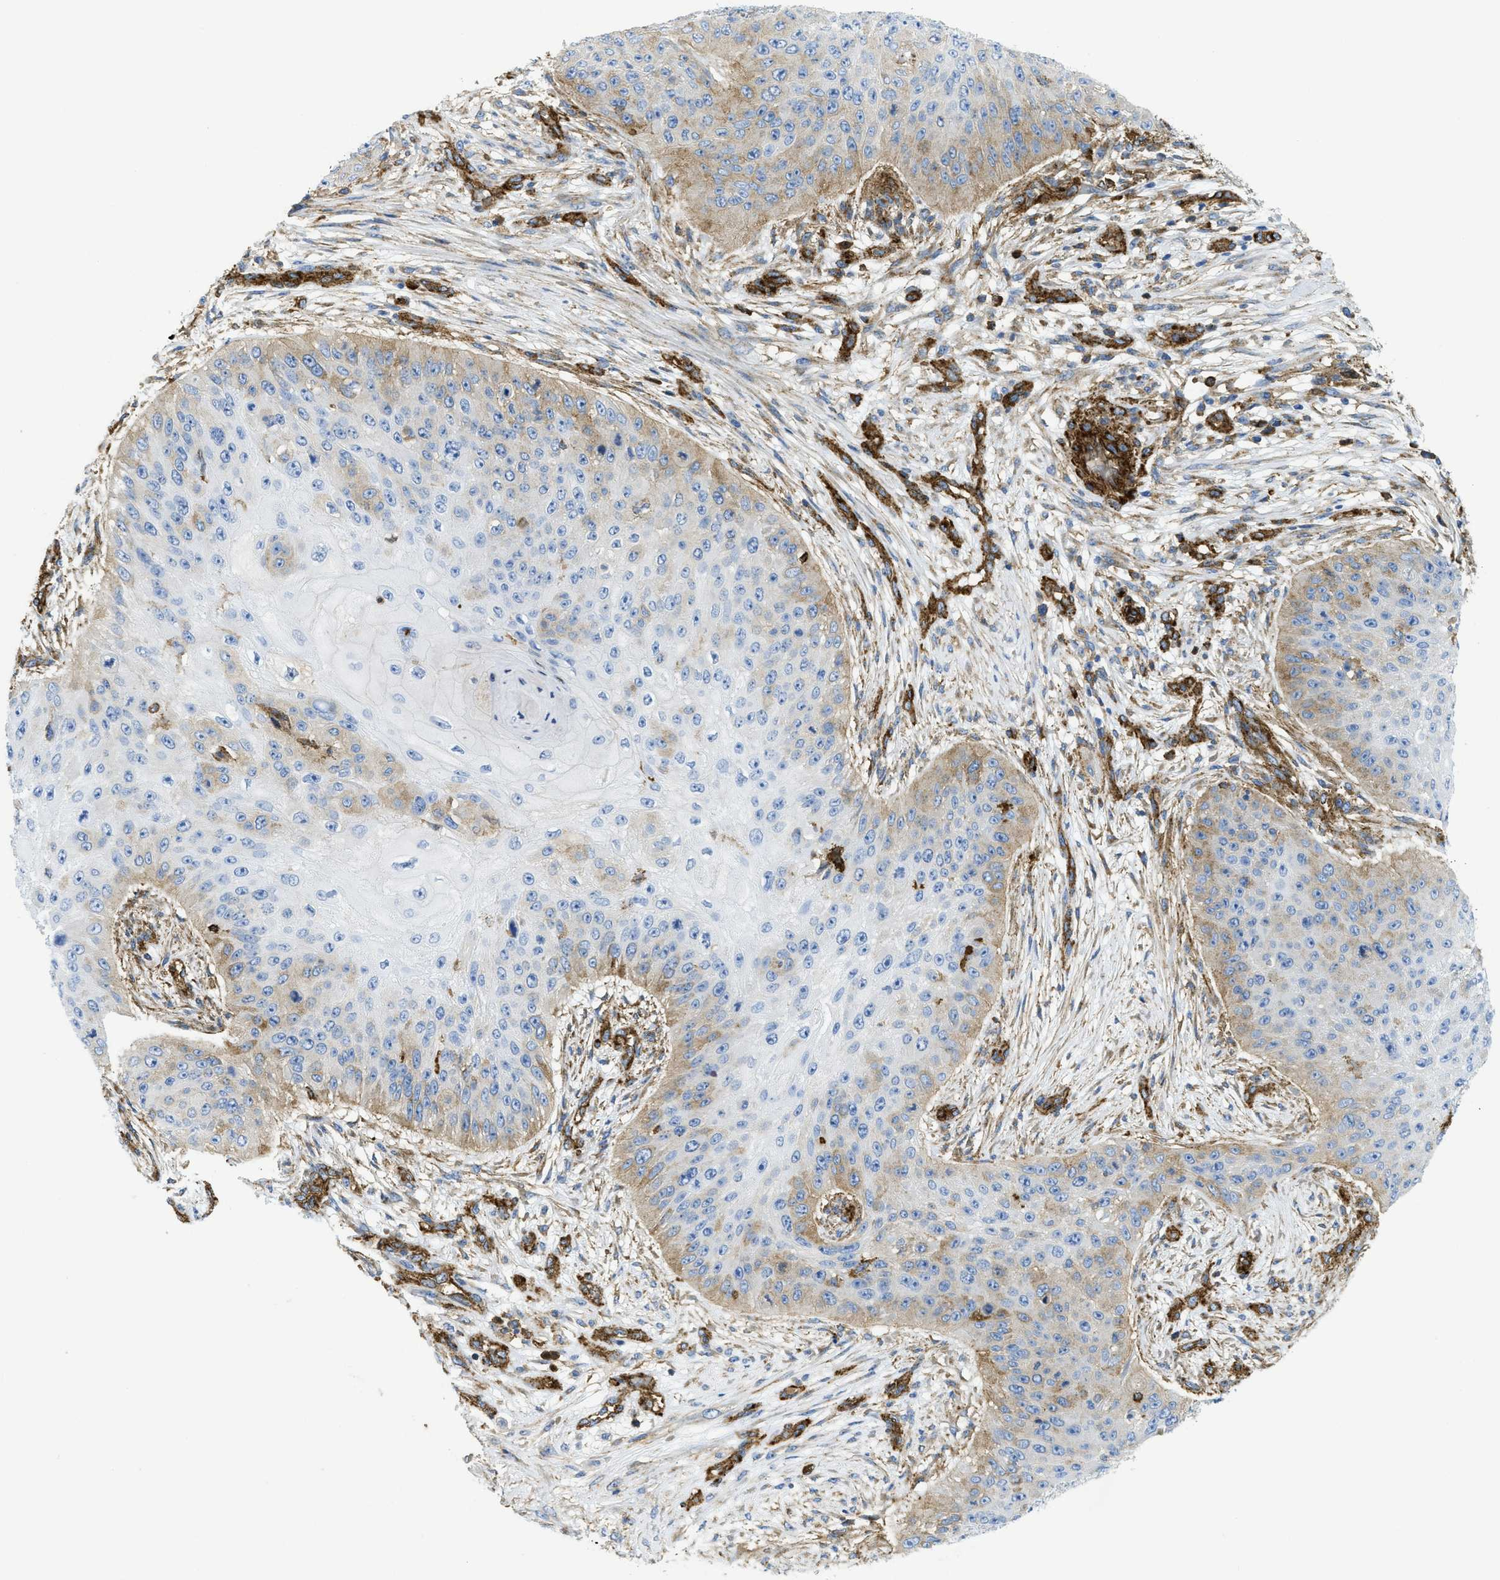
{"staining": {"intensity": "weak", "quantity": "25%-75%", "location": "cytoplasmic/membranous"}, "tissue": "skin cancer", "cell_type": "Tumor cells", "image_type": "cancer", "snomed": [{"axis": "morphology", "description": "Squamous cell carcinoma, NOS"}, {"axis": "topography", "description": "Skin"}], "caption": "Weak cytoplasmic/membranous positivity is appreciated in about 25%-75% of tumor cells in skin cancer.", "gene": "HIP1", "patient": {"sex": "female", "age": 80}}